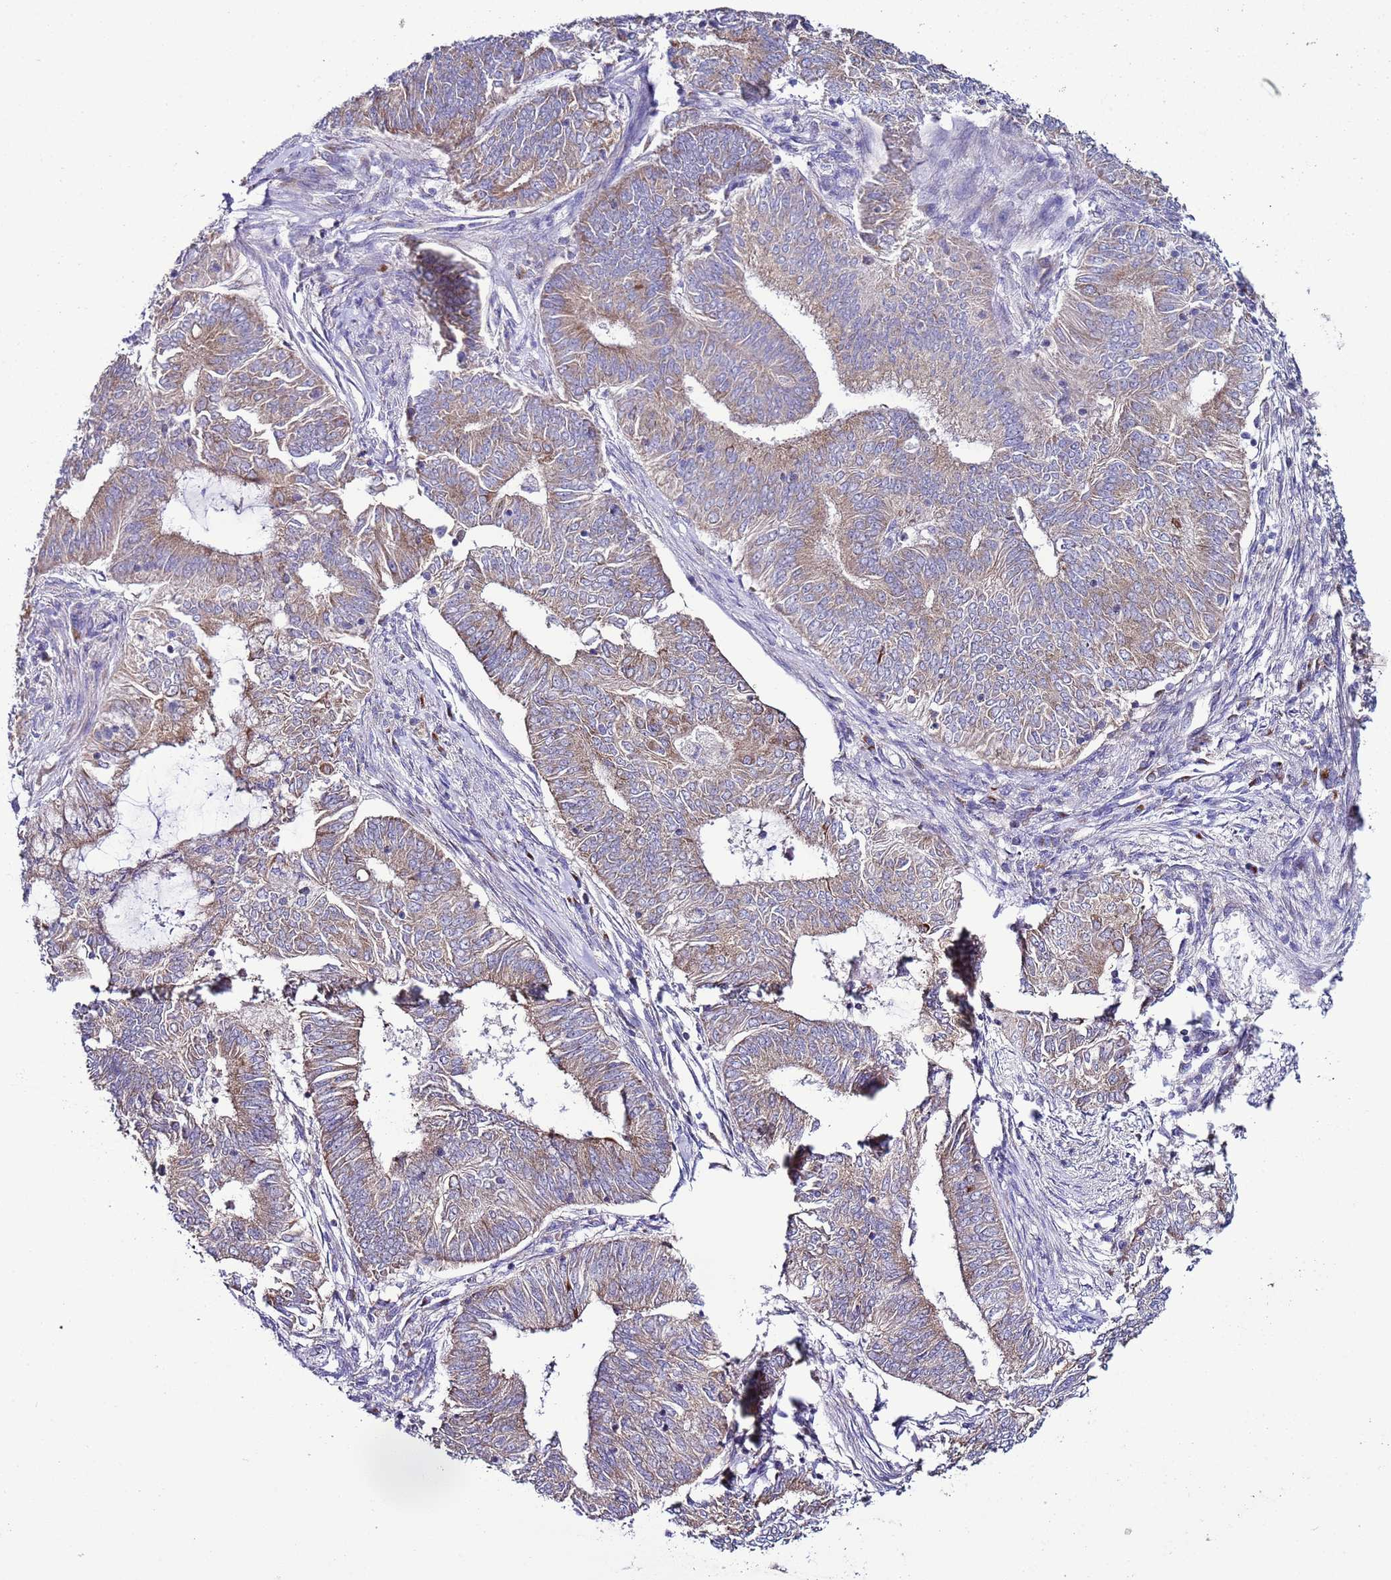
{"staining": {"intensity": "weak", "quantity": ">75%", "location": "cytoplasmic/membranous"}, "tissue": "endometrial cancer", "cell_type": "Tumor cells", "image_type": "cancer", "snomed": [{"axis": "morphology", "description": "Adenocarcinoma, NOS"}, {"axis": "topography", "description": "Endometrium"}], "caption": "Endometrial adenocarcinoma tissue reveals weak cytoplasmic/membranous expression in approximately >75% of tumor cells", "gene": "AHI1", "patient": {"sex": "female", "age": 62}}